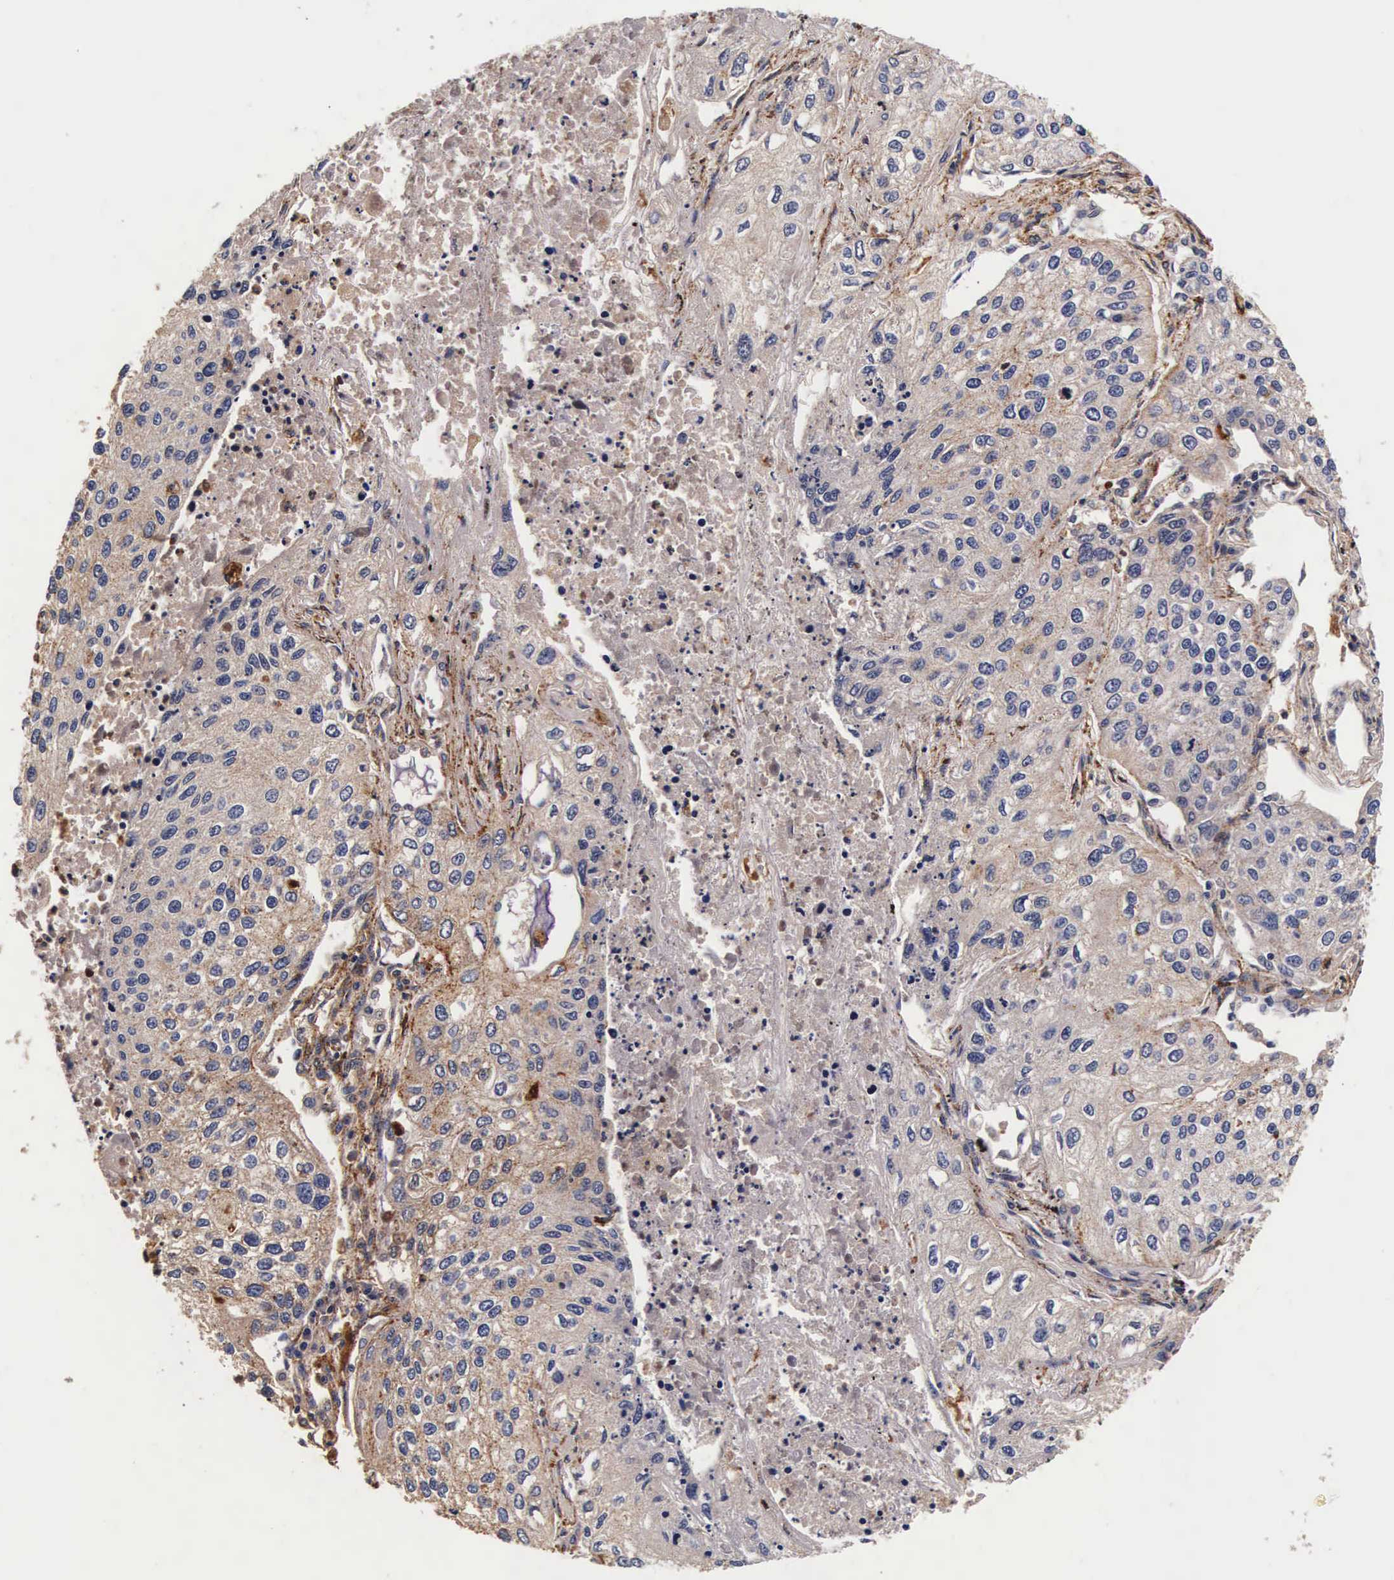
{"staining": {"intensity": "weak", "quantity": "25%-75%", "location": "cytoplasmic/membranous"}, "tissue": "lung cancer", "cell_type": "Tumor cells", "image_type": "cancer", "snomed": [{"axis": "morphology", "description": "Squamous cell carcinoma, NOS"}, {"axis": "topography", "description": "Lung"}], "caption": "This micrograph reveals immunohistochemistry staining of human lung cancer (squamous cell carcinoma), with low weak cytoplasmic/membranous staining in approximately 25%-75% of tumor cells.", "gene": "CTSB", "patient": {"sex": "male", "age": 75}}